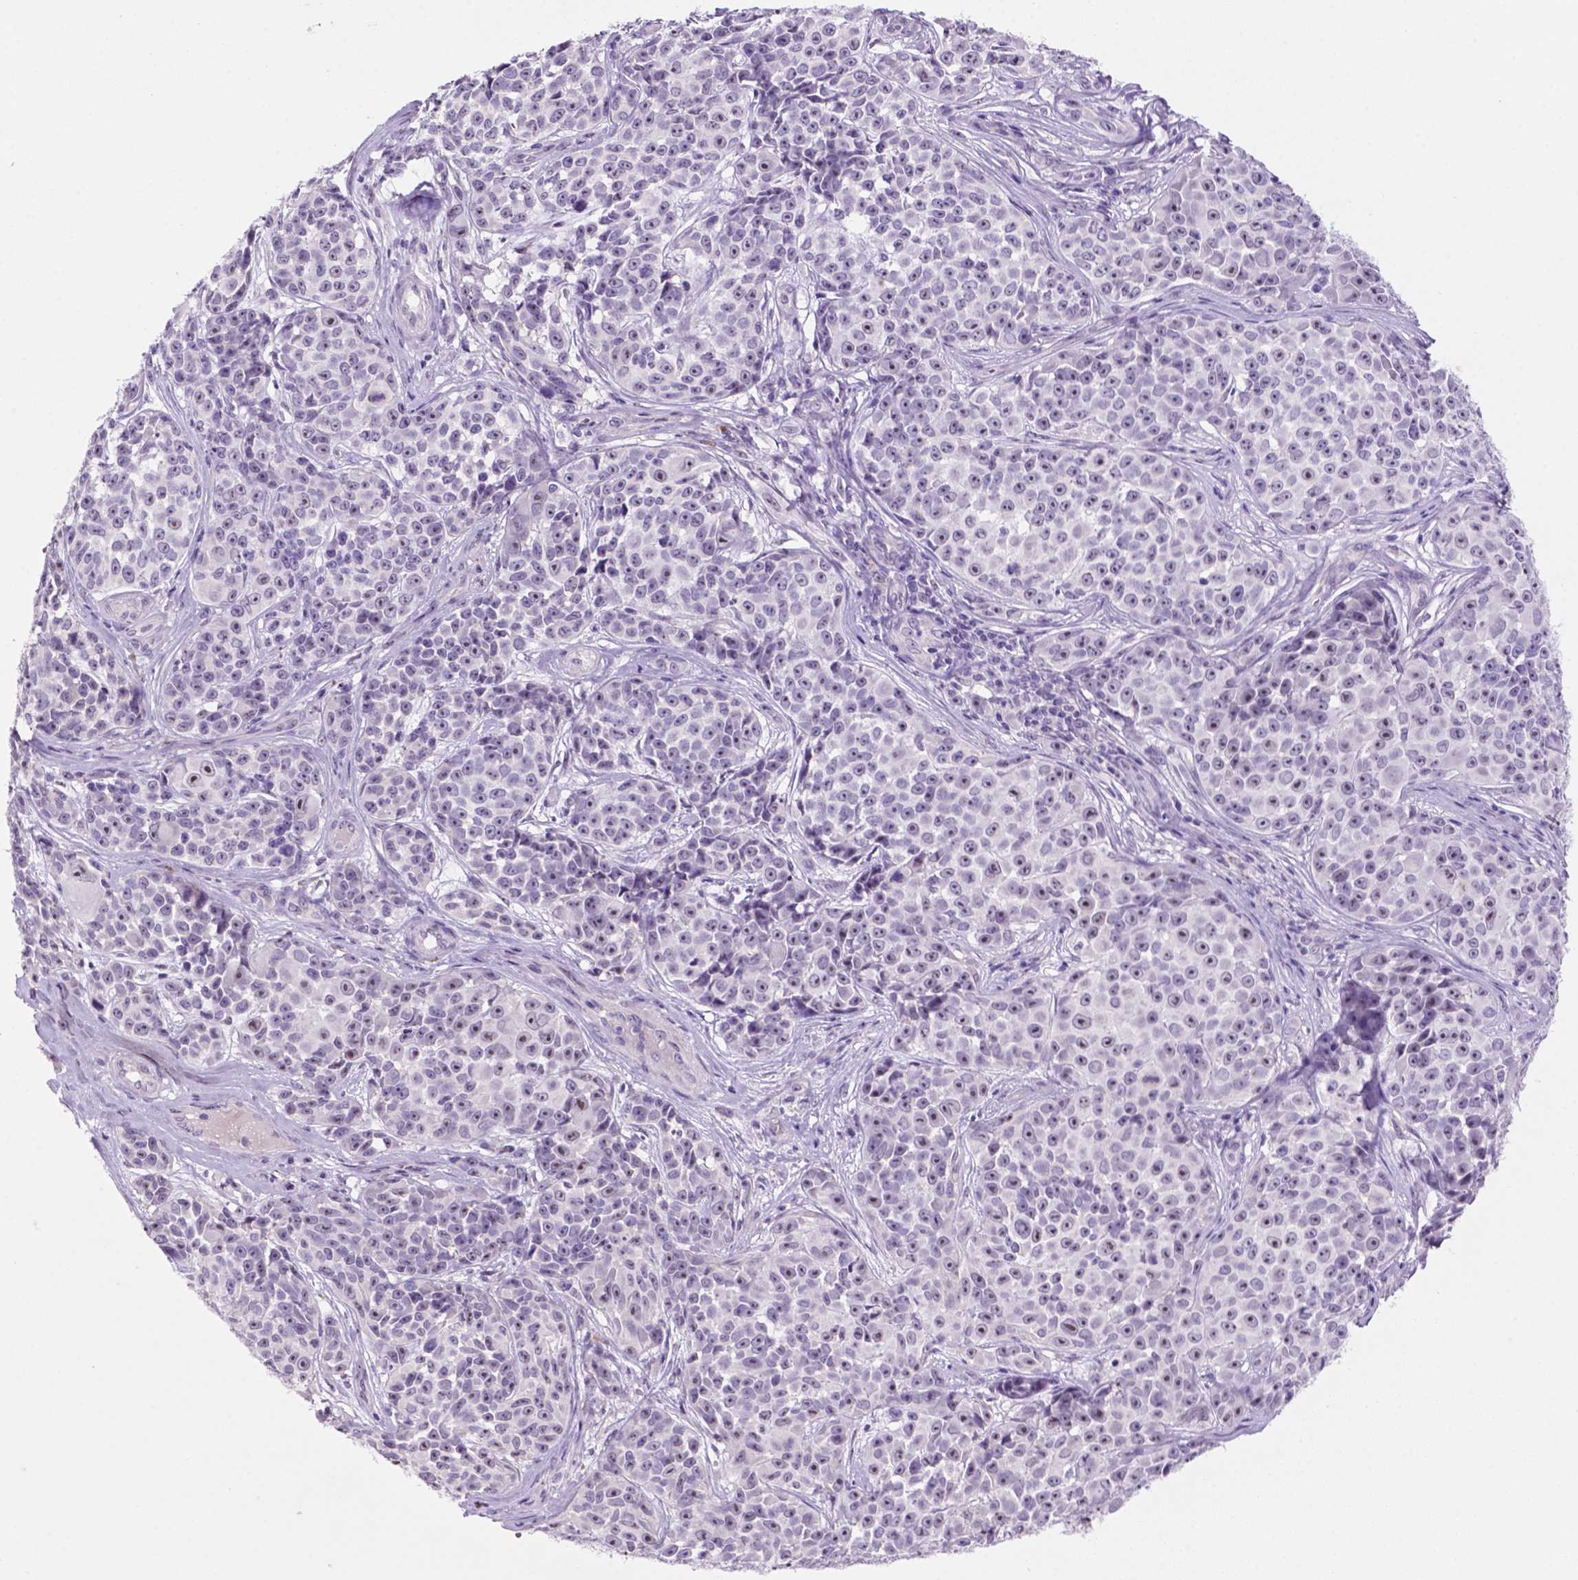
{"staining": {"intensity": "moderate", "quantity": "<25%", "location": "nuclear"}, "tissue": "melanoma", "cell_type": "Tumor cells", "image_type": "cancer", "snomed": [{"axis": "morphology", "description": "Malignant melanoma, NOS"}, {"axis": "topography", "description": "Skin"}], "caption": "Brown immunohistochemical staining in malignant melanoma reveals moderate nuclear positivity in approximately <25% of tumor cells.", "gene": "C18orf21", "patient": {"sex": "female", "age": 88}}